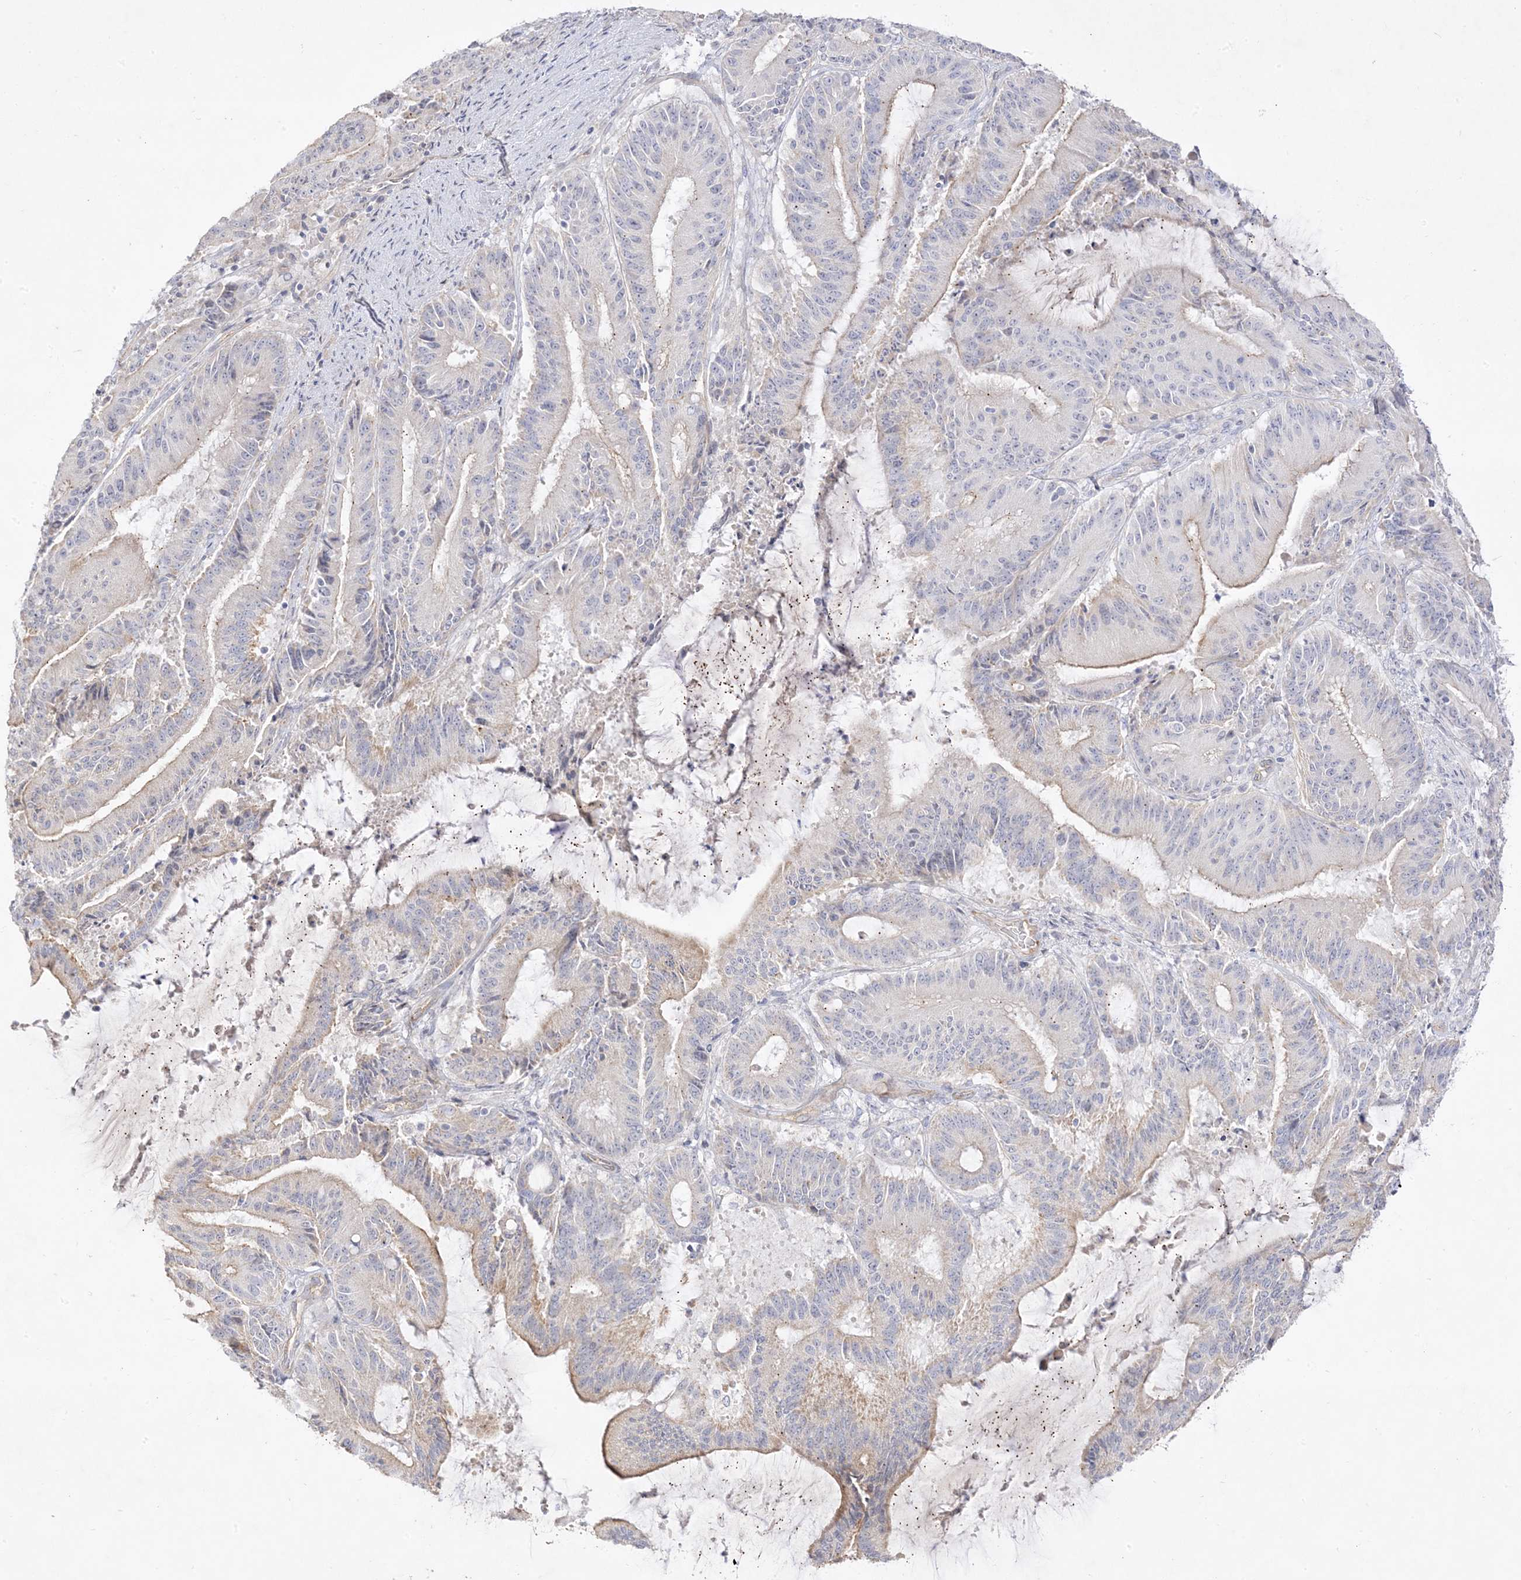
{"staining": {"intensity": "weak", "quantity": "<25%", "location": "cytoplasmic/membranous"}, "tissue": "liver cancer", "cell_type": "Tumor cells", "image_type": "cancer", "snomed": [{"axis": "morphology", "description": "Normal tissue, NOS"}, {"axis": "morphology", "description": "Cholangiocarcinoma"}, {"axis": "topography", "description": "Liver"}, {"axis": "topography", "description": "Peripheral nerve tissue"}], "caption": "The IHC image has no significant expression in tumor cells of liver cancer (cholangiocarcinoma) tissue.", "gene": "TRANK1", "patient": {"sex": "female", "age": 73}}